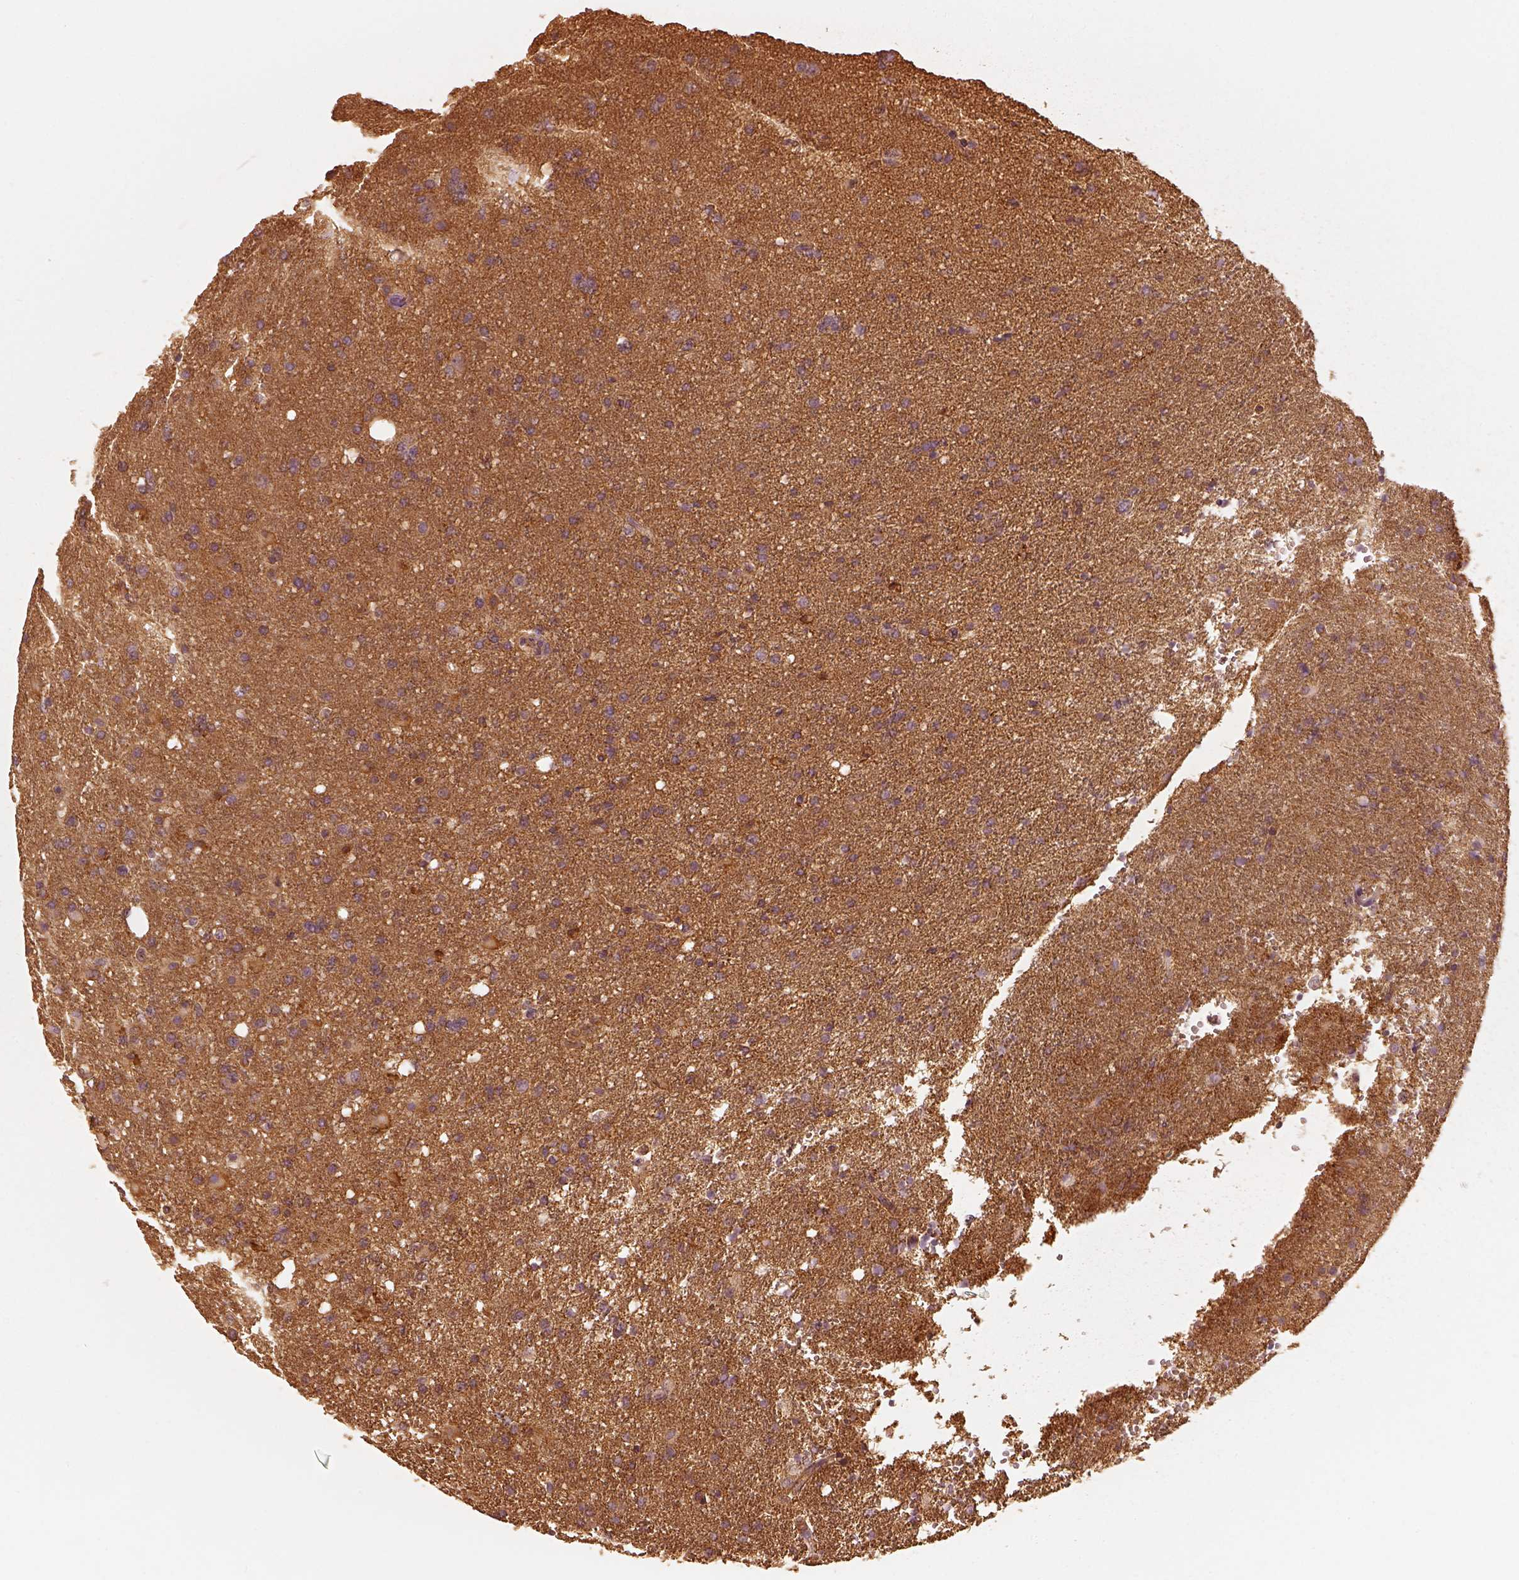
{"staining": {"intensity": "strong", "quantity": ">75%", "location": "cytoplasmic/membranous"}, "tissue": "glioma", "cell_type": "Tumor cells", "image_type": "cancer", "snomed": [{"axis": "morphology", "description": "Glioma, malignant, Low grade"}, {"axis": "topography", "description": "Brain"}], "caption": "Protein staining reveals strong cytoplasmic/membranous expression in approximately >75% of tumor cells in glioma.", "gene": "WDR7", "patient": {"sex": "female", "age": 58}}